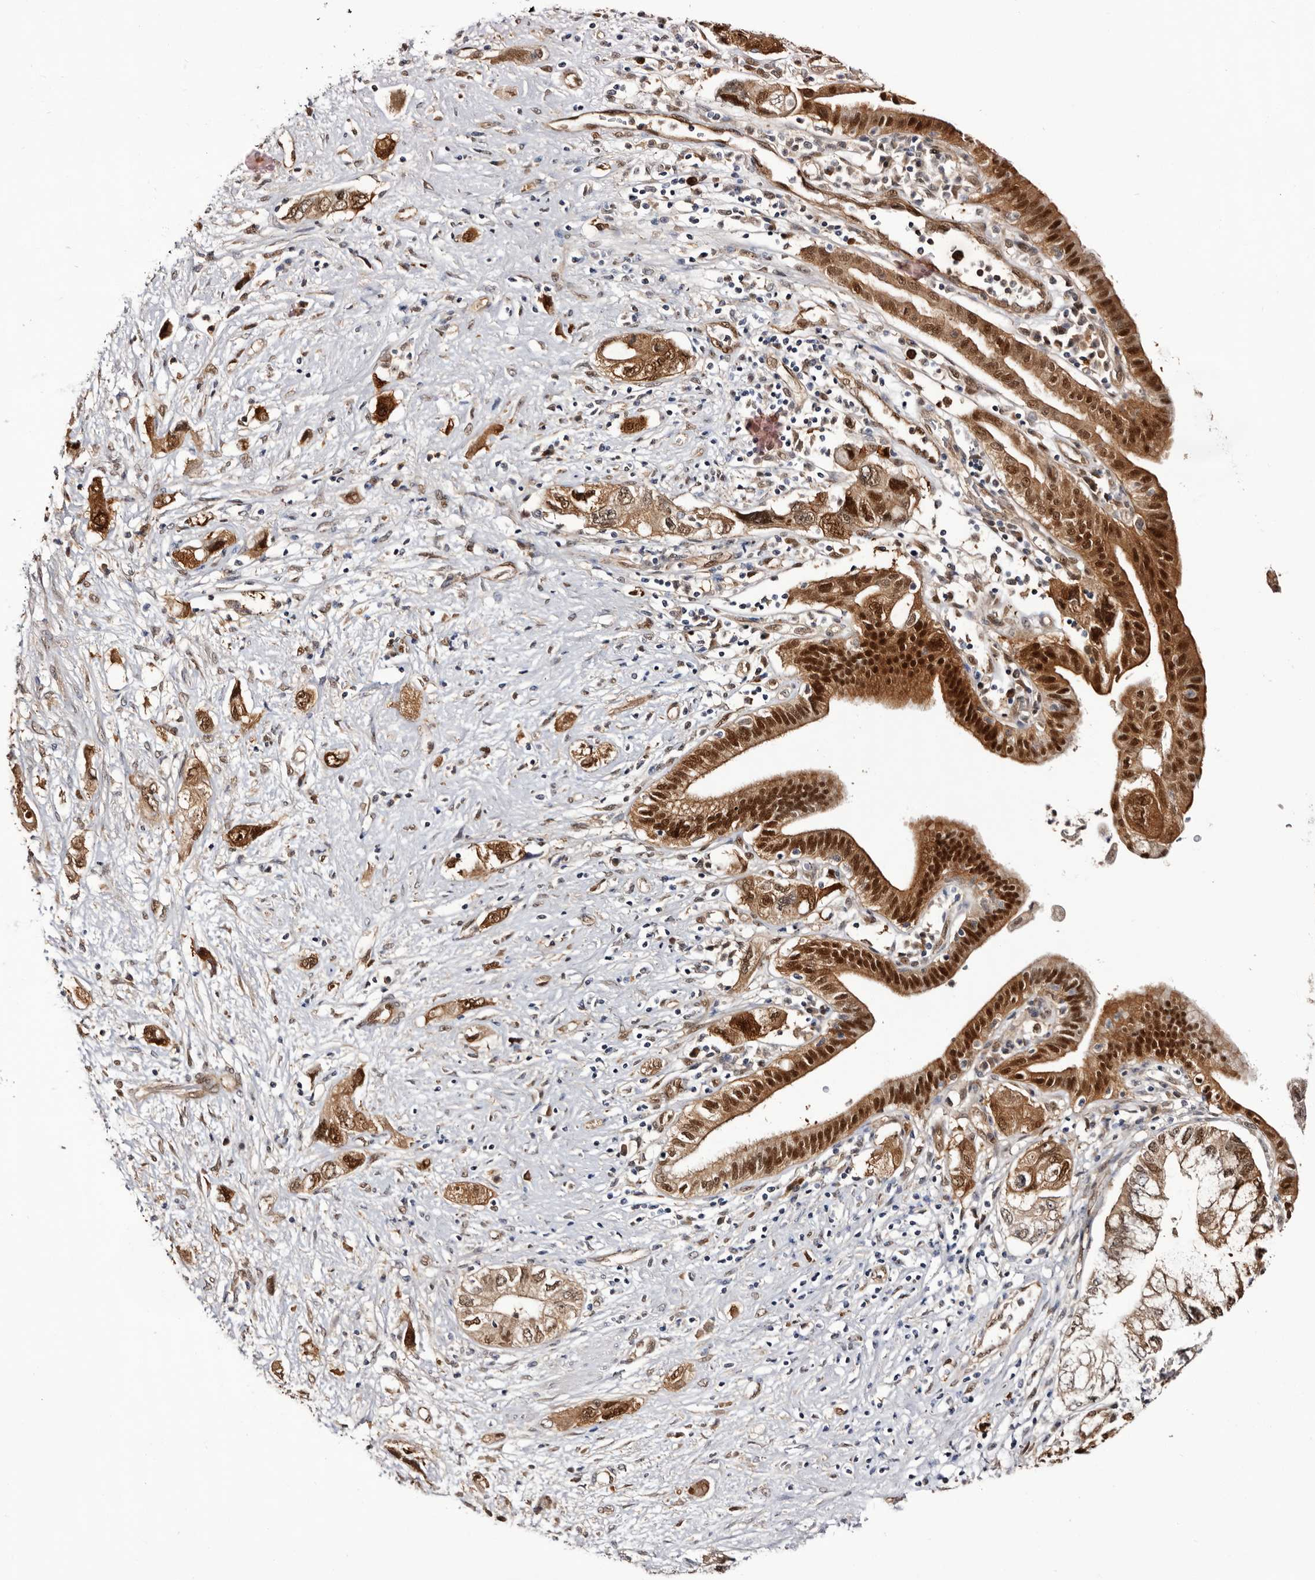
{"staining": {"intensity": "strong", "quantity": ">75%", "location": "cytoplasmic/membranous,nuclear"}, "tissue": "pancreatic cancer", "cell_type": "Tumor cells", "image_type": "cancer", "snomed": [{"axis": "morphology", "description": "Adenocarcinoma, NOS"}, {"axis": "topography", "description": "Pancreas"}], "caption": "An image of pancreatic cancer (adenocarcinoma) stained for a protein exhibits strong cytoplasmic/membranous and nuclear brown staining in tumor cells.", "gene": "TP53I3", "patient": {"sex": "female", "age": 73}}